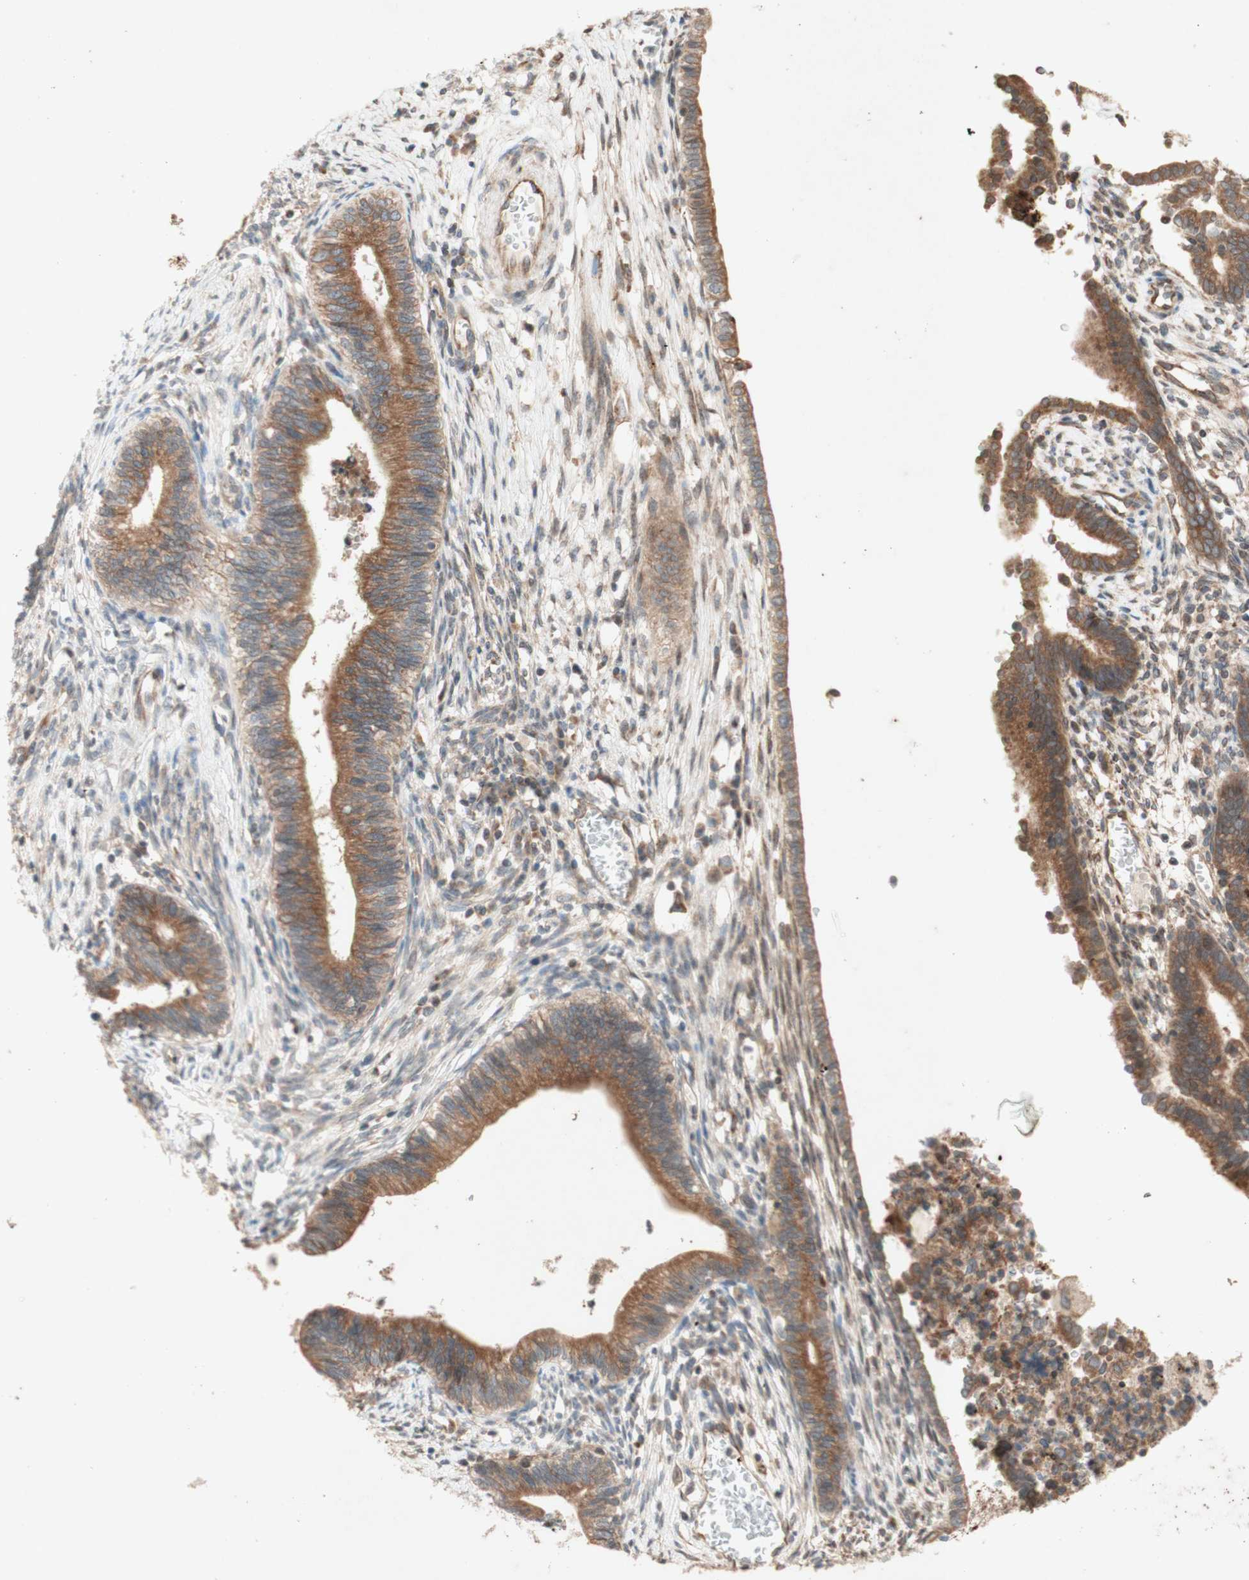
{"staining": {"intensity": "moderate", "quantity": ">75%", "location": "cytoplasmic/membranous"}, "tissue": "cervical cancer", "cell_type": "Tumor cells", "image_type": "cancer", "snomed": [{"axis": "morphology", "description": "Adenocarcinoma, NOS"}, {"axis": "topography", "description": "Cervix"}], "caption": "An image of human cervical cancer stained for a protein reveals moderate cytoplasmic/membranous brown staining in tumor cells. (Stains: DAB (3,3'-diaminobenzidine) in brown, nuclei in blue, Microscopy: brightfield microscopy at high magnification).", "gene": "SOCS2", "patient": {"sex": "female", "age": 44}}